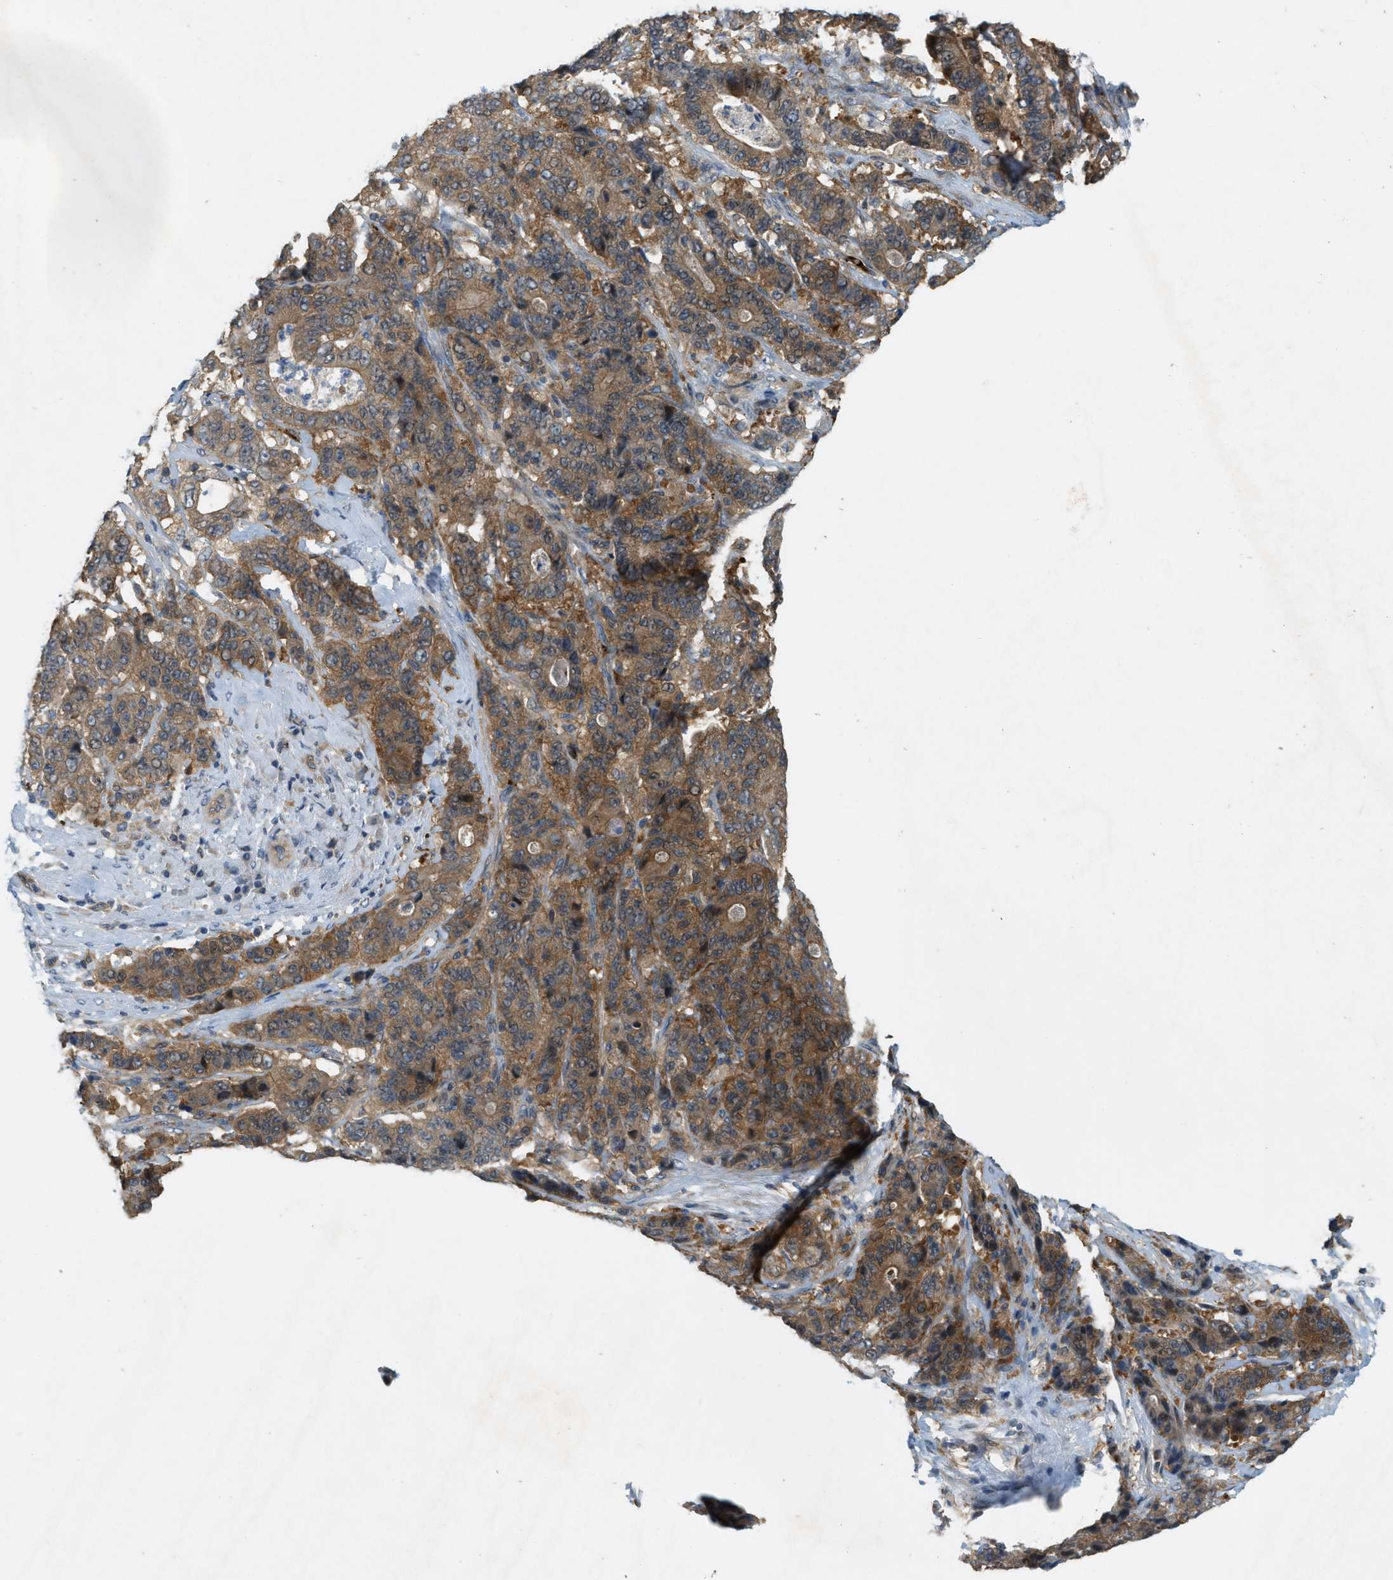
{"staining": {"intensity": "moderate", "quantity": ">75%", "location": "cytoplasmic/membranous"}, "tissue": "stomach cancer", "cell_type": "Tumor cells", "image_type": "cancer", "snomed": [{"axis": "morphology", "description": "Adenocarcinoma, NOS"}, {"axis": "topography", "description": "Stomach"}], "caption": "Stomach cancer stained with immunohistochemistry exhibits moderate cytoplasmic/membranous staining in about >75% of tumor cells.", "gene": "PDCL3", "patient": {"sex": "female", "age": 73}}